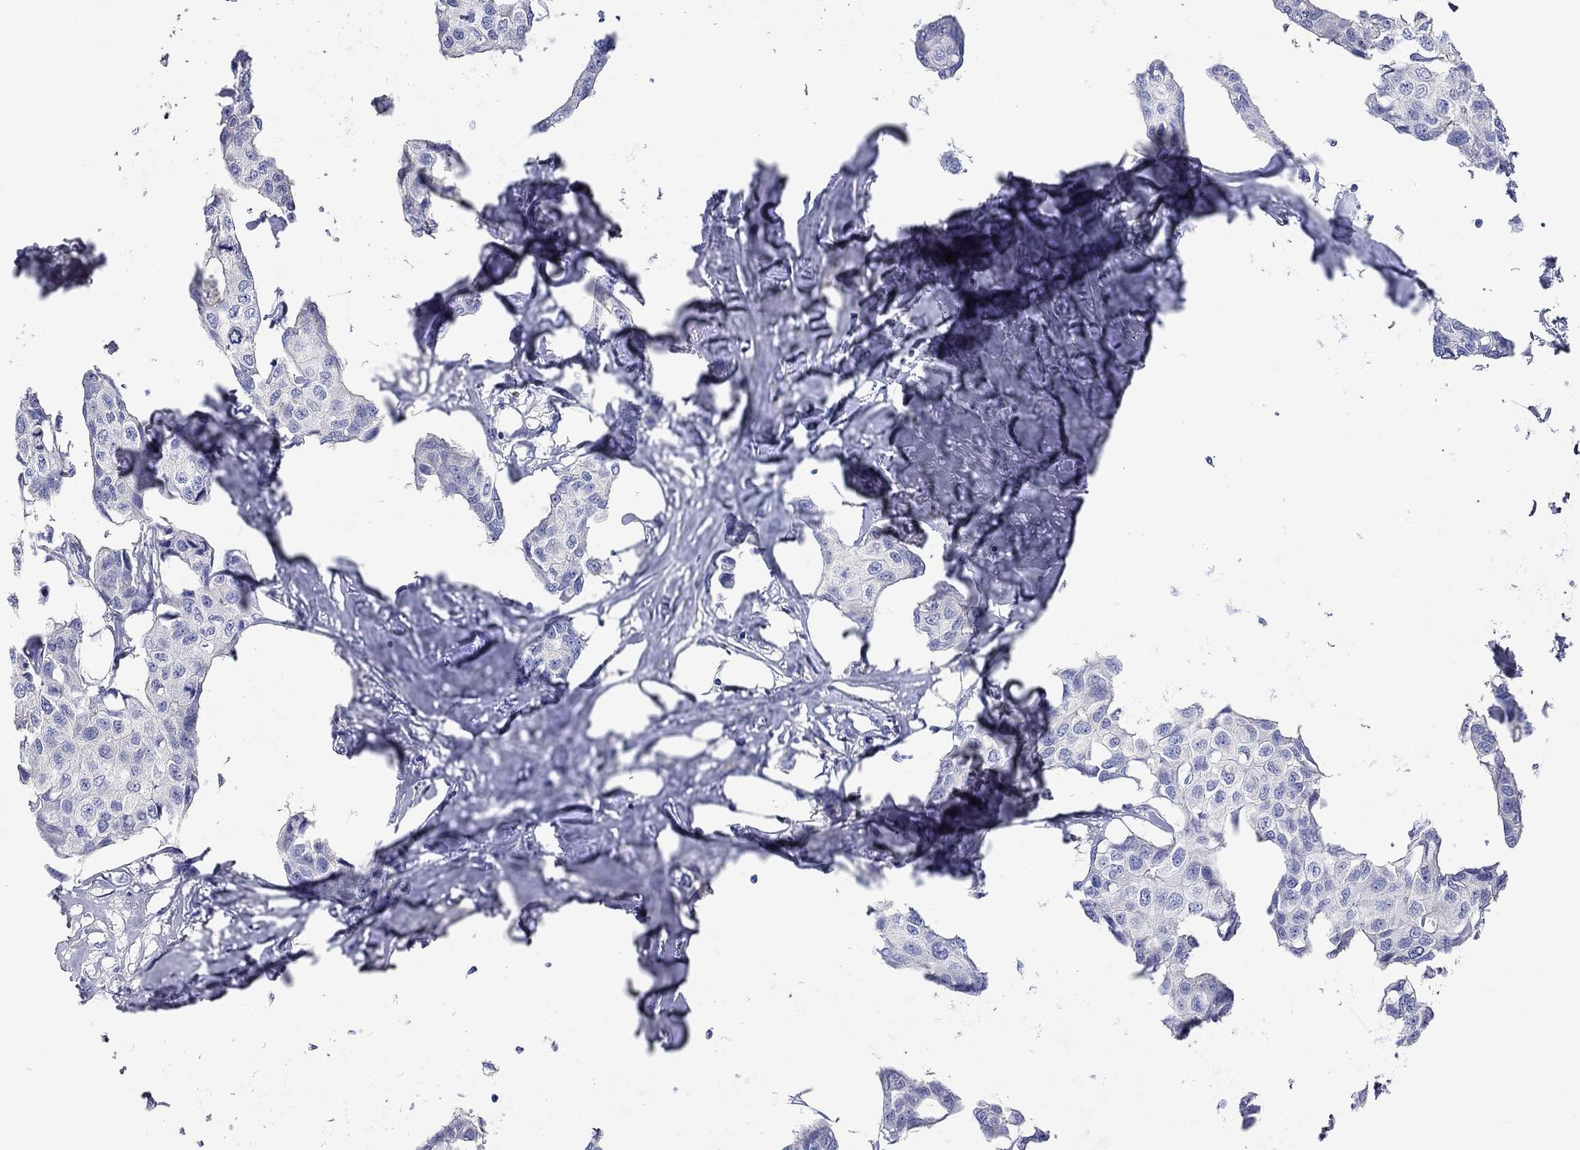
{"staining": {"intensity": "negative", "quantity": "none", "location": "none"}, "tissue": "breast cancer", "cell_type": "Tumor cells", "image_type": "cancer", "snomed": [{"axis": "morphology", "description": "Duct carcinoma"}, {"axis": "topography", "description": "Breast"}], "caption": "Breast infiltrating ductal carcinoma was stained to show a protein in brown. There is no significant expression in tumor cells.", "gene": "LRFN4", "patient": {"sex": "female", "age": 80}}